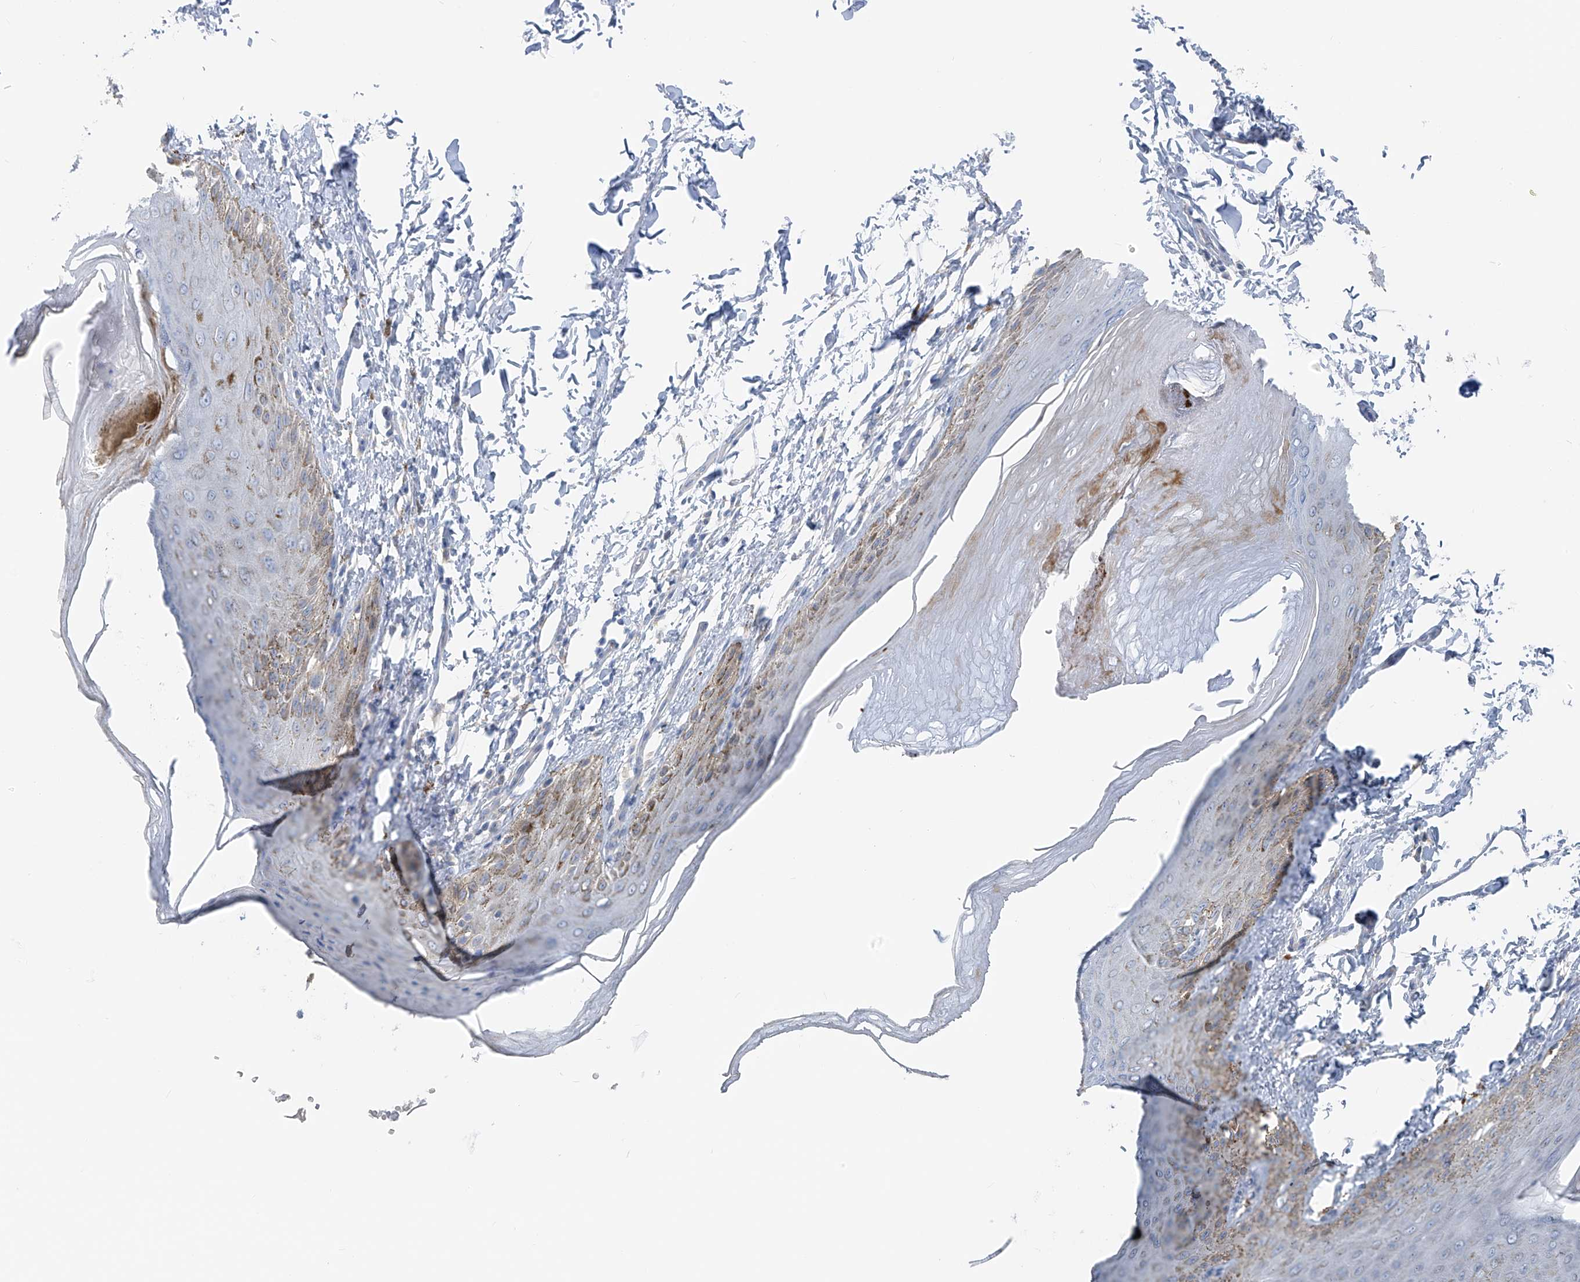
{"staining": {"intensity": "weak", "quantity": "<25%", "location": "cytoplasmic/membranous"}, "tissue": "skin", "cell_type": "Epidermal cells", "image_type": "normal", "snomed": [{"axis": "morphology", "description": "Normal tissue, NOS"}, {"axis": "topography", "description": "Anal"}], "caption": "IHC of benign human skin reveals no positivity in epidermal cells.", "gene": "FGD2", "patient": {"sex": "male", "age": 44}}